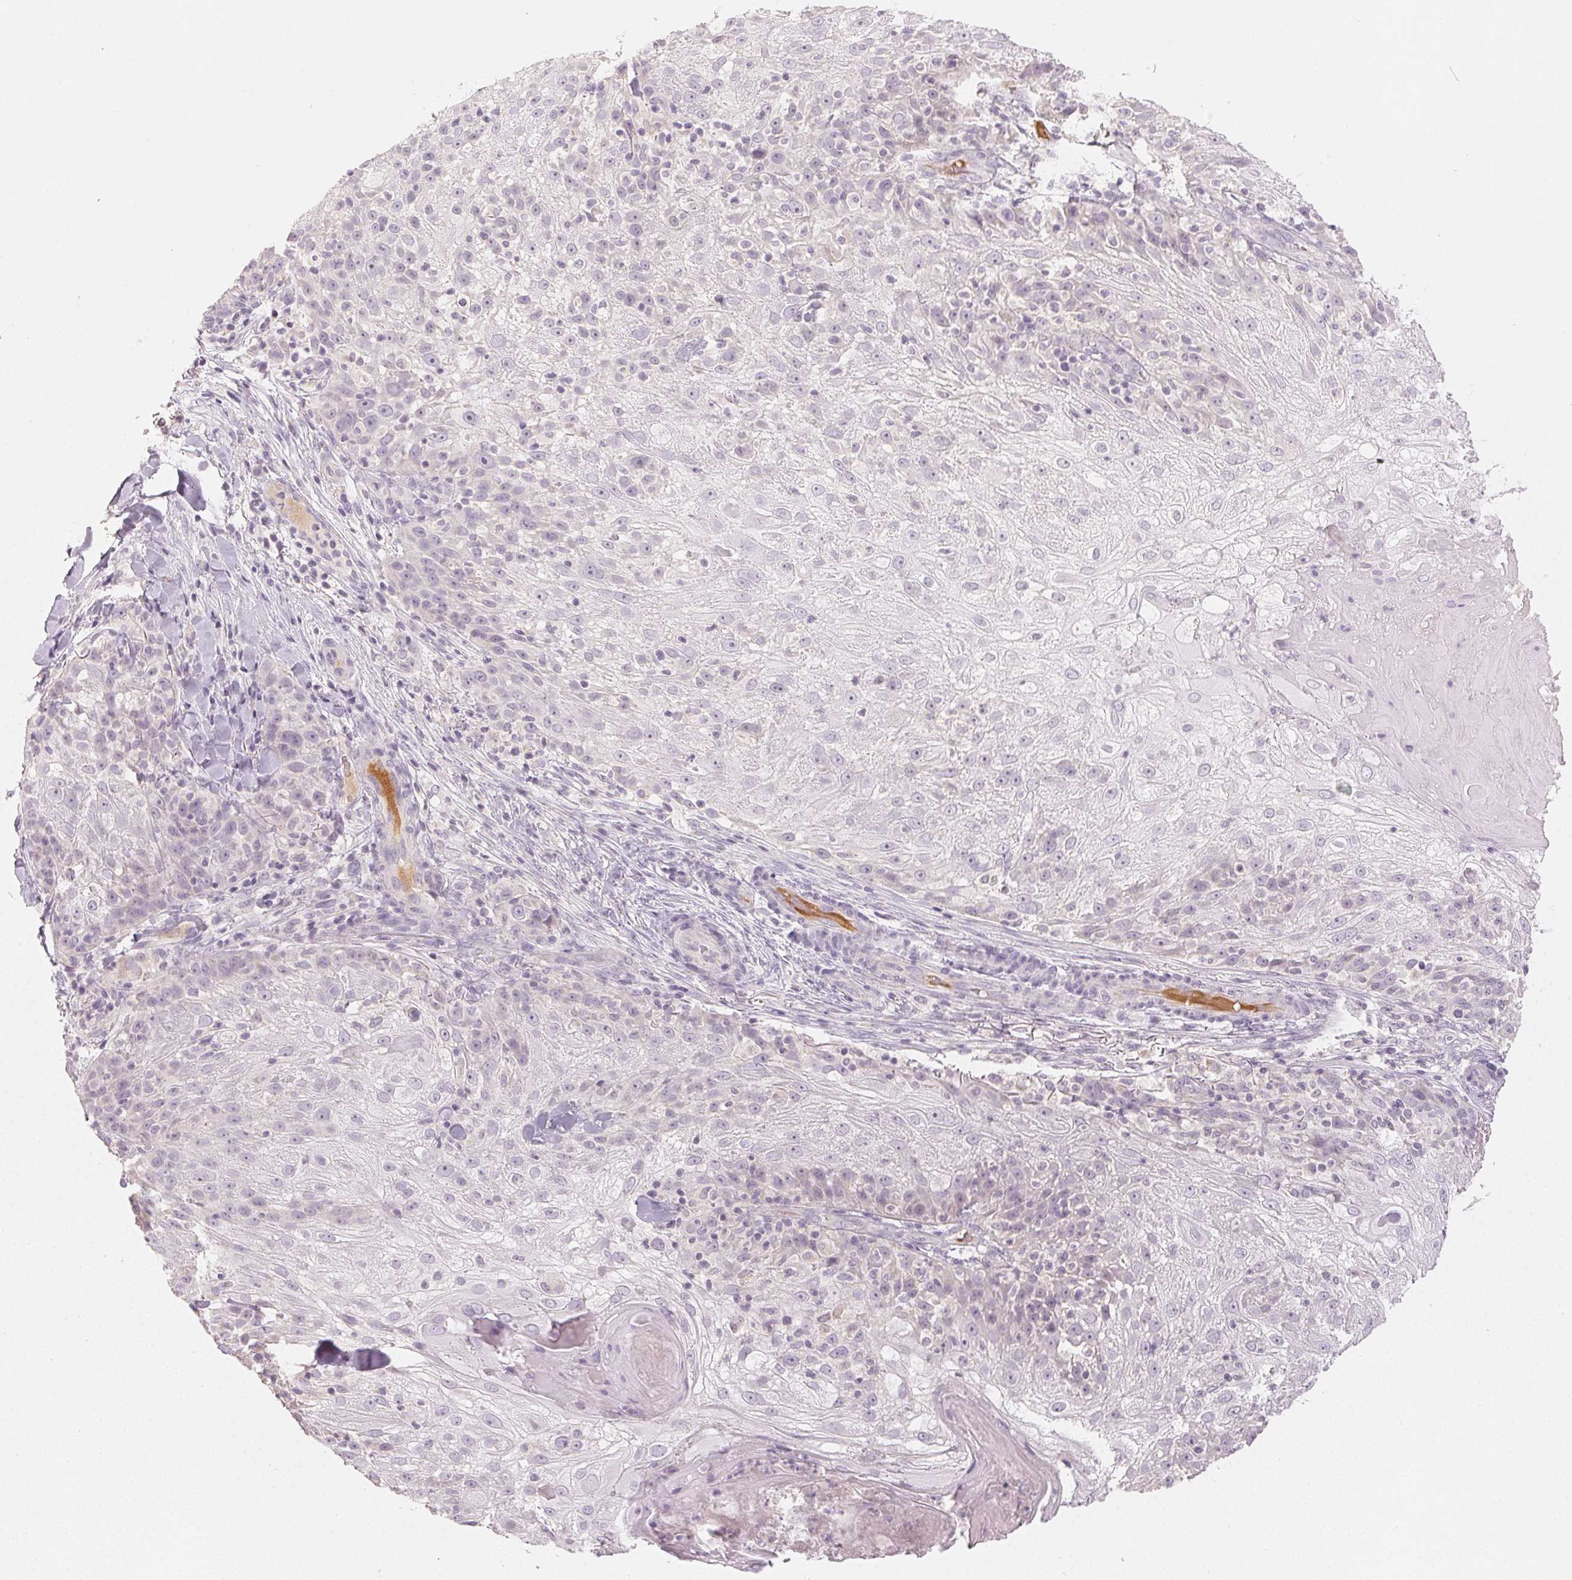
{"staining": {"intensity": "negative", "quantity": "none", "location": "none"}, "tissue": "skin cancer", "cell_type": "Tumor cells", "image_type": "cancer", "snomed": [{"axis": "morphology", "description": "Normal tissue, NOS"}, {"axis": "morphology", "description": "Squamous cell carcinoma, NOS"}, {"axis": "topography", "description": "Skin"}], "caption": "Immunohistochemistry (IHC) image of neoplastic tissue: squamous cell carcinoma (skin) stained with DAB demonstrates no significant protein expression in tumor cells.", "gene": "LVRN", "patient": {"sex": "female", "age": 83}}